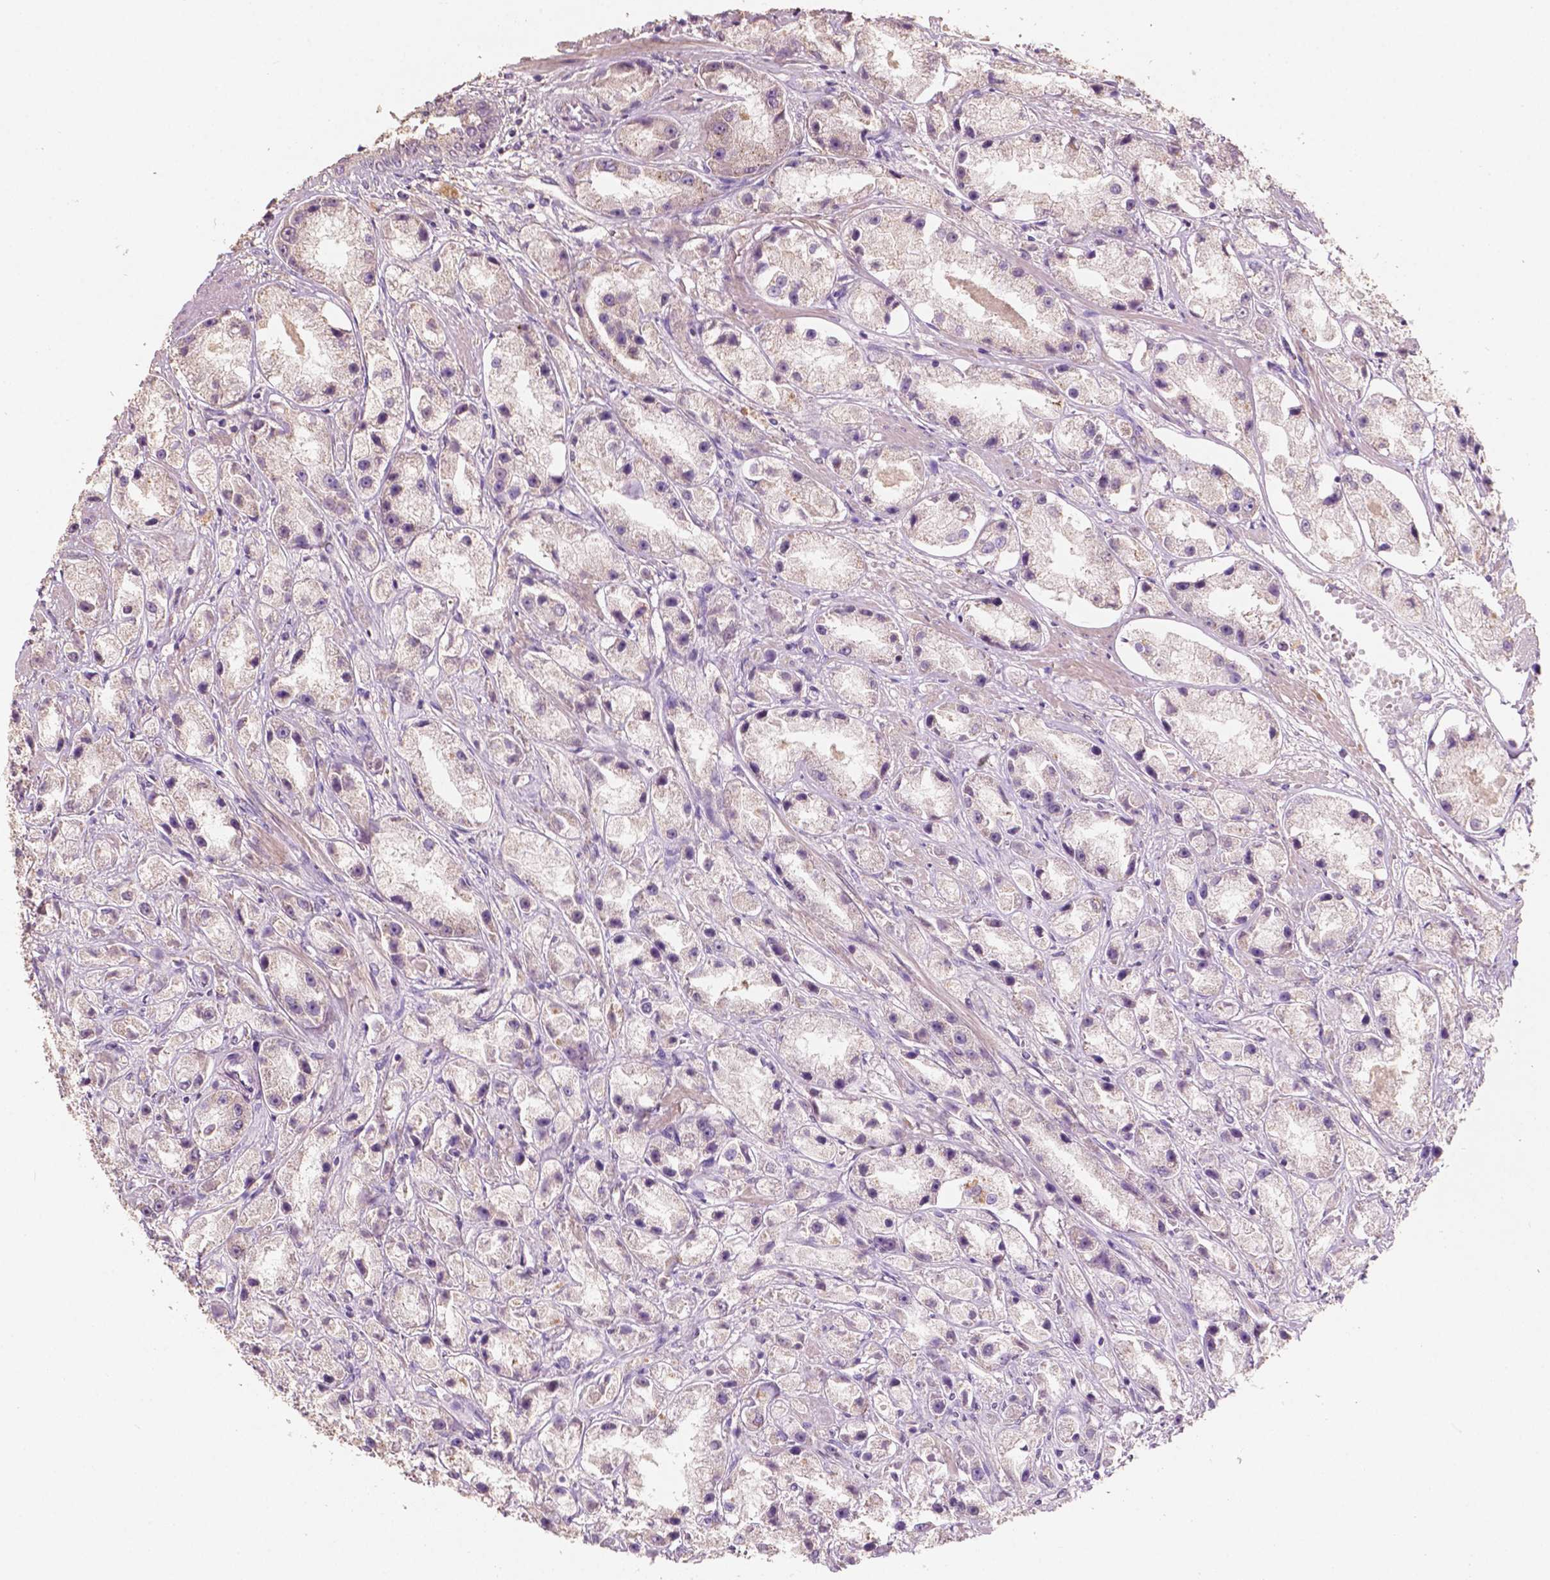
{"staining": {"intensity": "weak", "quantity": "<25%", "location": "cytoplasmic/membranous"}, "tissue": "prostate cancer", "cell_type": "Tumor cells", "image_type": "cancer", "snomed": [{"axis": "morphology", "description": "Adenocarcinoma, High grade"}, {"axis": "topography", "description": "Prostate"}], "caption": "Tumor cells are negative for protein expression in human prostate adenocarcinoma (high-grade).", "gene": "CHPT1", "patient": {"sex": "male", "age": 67}}